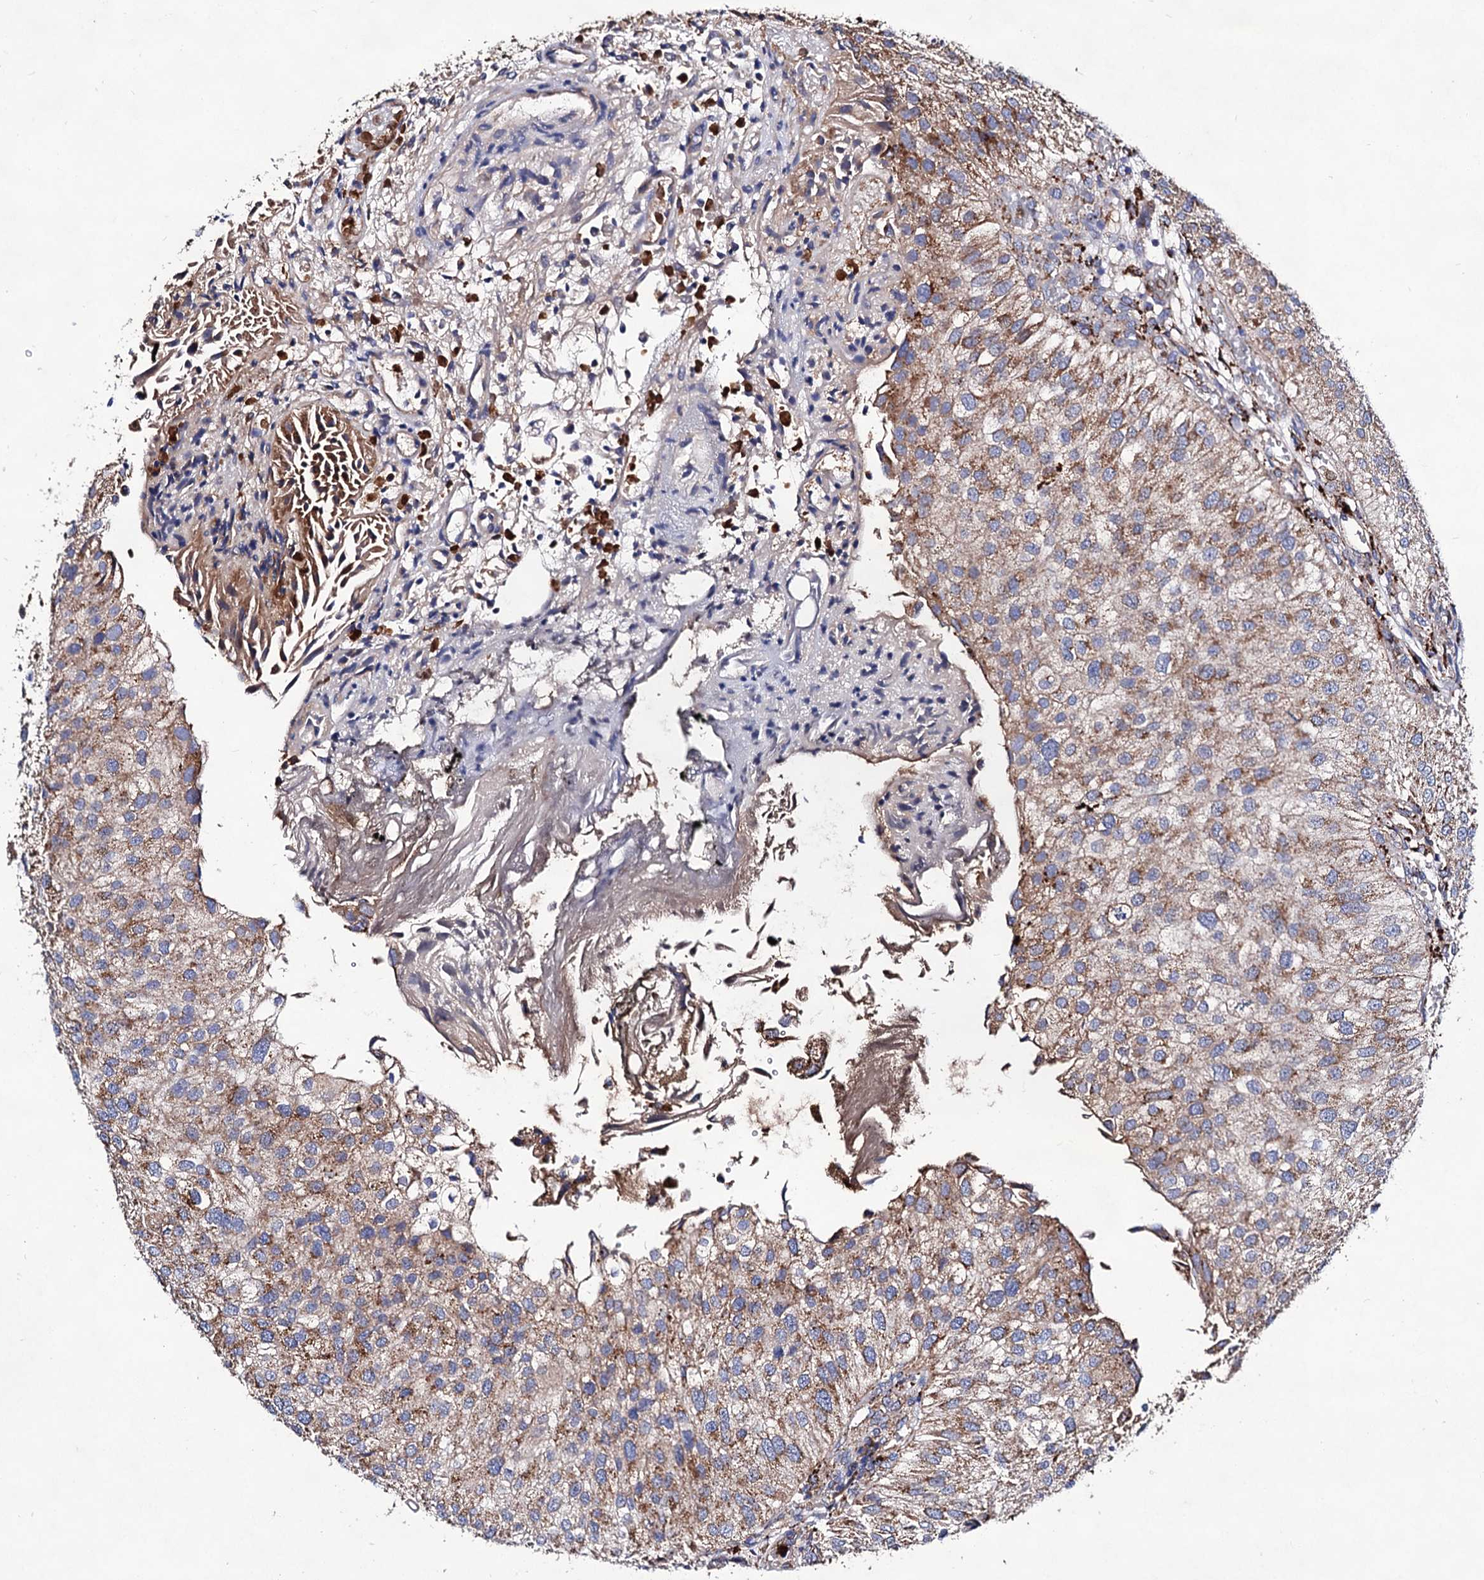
{"staining": {"intensity": "moderate", "quantity": ">75%", "location": "cytoplasmic/membranous"}, "tissue": "urothelial cancer", "cell_type": "Tumor cells", "image_type": "cancer", "snomed": [{"axis": "morphology", "description": "Urothelial carcinoma, Low grade"}, {"axis": "topography", "description": "Urinary bladder"}], "caption": "A brown stain highlights moderate cytoplasmic/membranous positivity of a protein in human low-grade urothelial carcinoma tumor cells.", "gene": "ACAD9", "patient": {"sex": "female", "age": 89}}